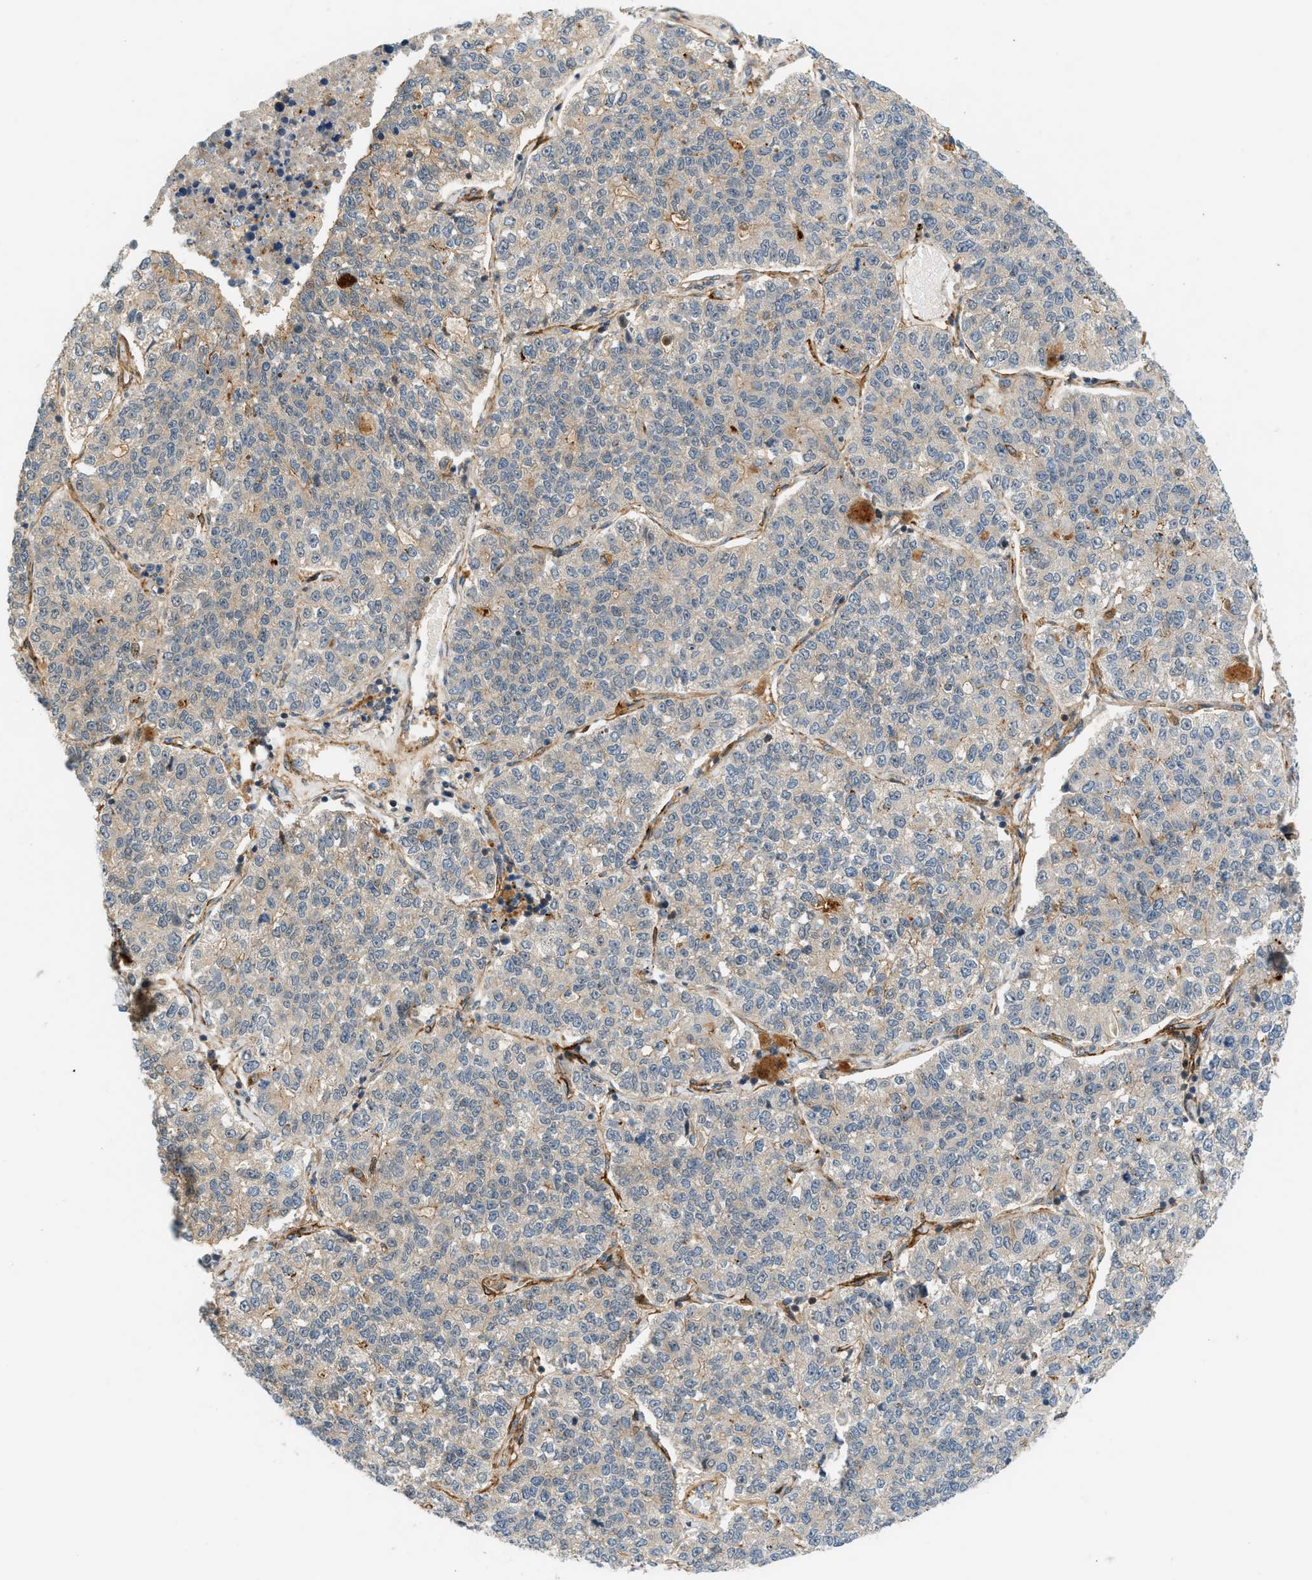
{"staining": {"intensity": "weak", "quantity": "25%-75%", "location": "cytoplasmic/membranous"}, "tissue": "lung cancer", "cell_type": "Tumor cells", "image_type": "cancer", "snomed": [{"axis": "morphology", "description": "Adenocarcinoma, NOS"}, {"axis": "topography", "description": "Lung"}], "caption": "Immunohistochemistry (IHC) staining of adenocarcinoma (lung), which displays low levels of weak cytoplasmic/membranous staining in approximately 25%-75% of tumor cells indicating weak cytoplasmic/membranous protein expression. The staining was performed using DAB (brown) for protein detection and nuclei were counterstained in hematoxylin (blue).", "gene": "EDNRA", "patient": {"sex": "male", "age": 49}}